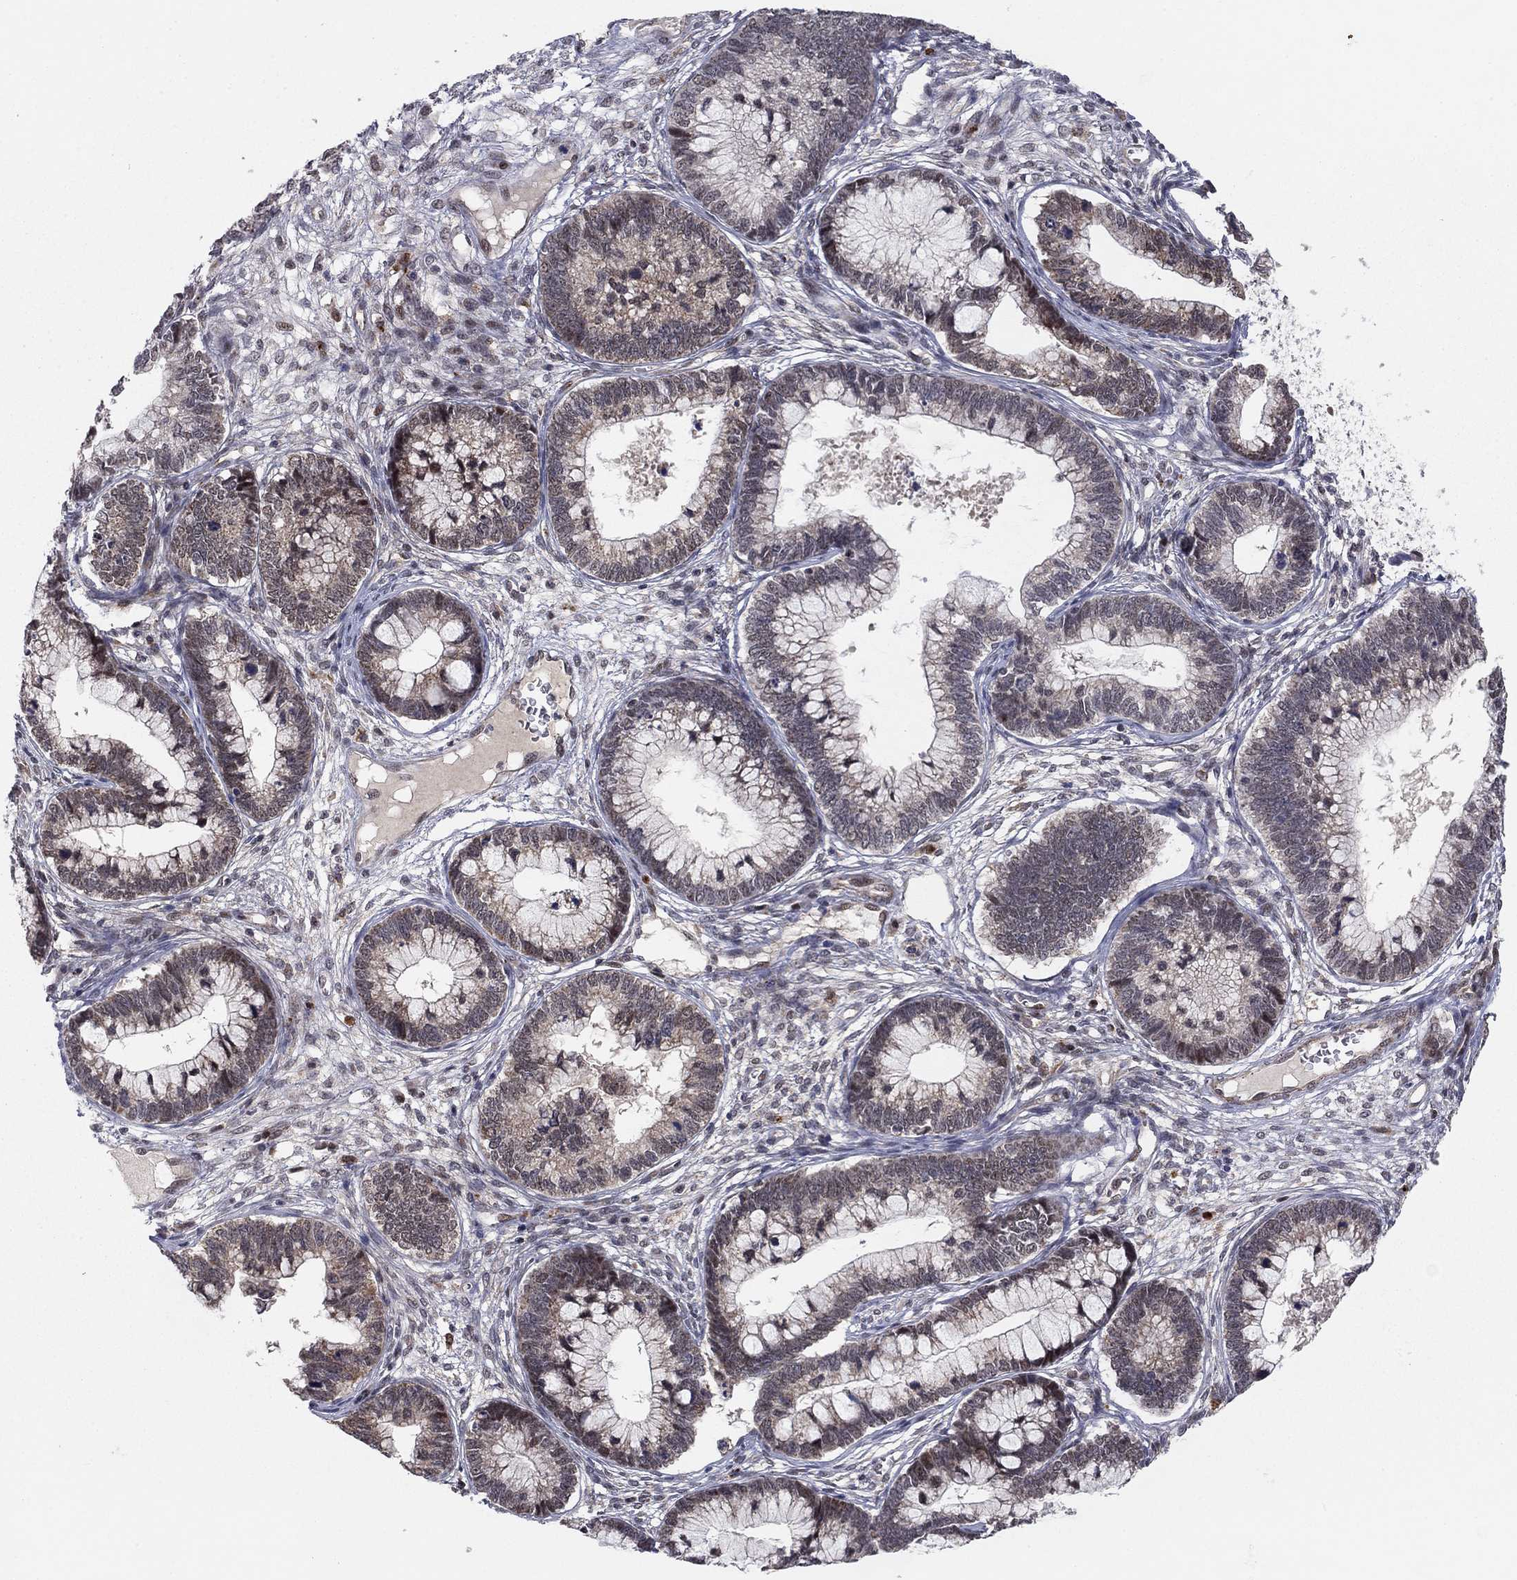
{"staining": {"intensity": "negative", "quantity": "none", "location": "none"}, "tissue": "cervical cancer", "cell_type": "Tumor cells", "image_type": "cancer", "snomed": [{"axis": "morphology", "description": "Adenocarcinoma, NOS"}, {"axis": "topography", "description": "Cervix"}], "caption": "Histopathology image shows no significant protein staining in tumor cells of cervical cancer. (Brightfield microscopy of DAB (3,3'-diaminobenzidine) immunohistochemistry at high magnification).", "gene": "ZNF395", "patient": {"sex": "female", "age": 44}}